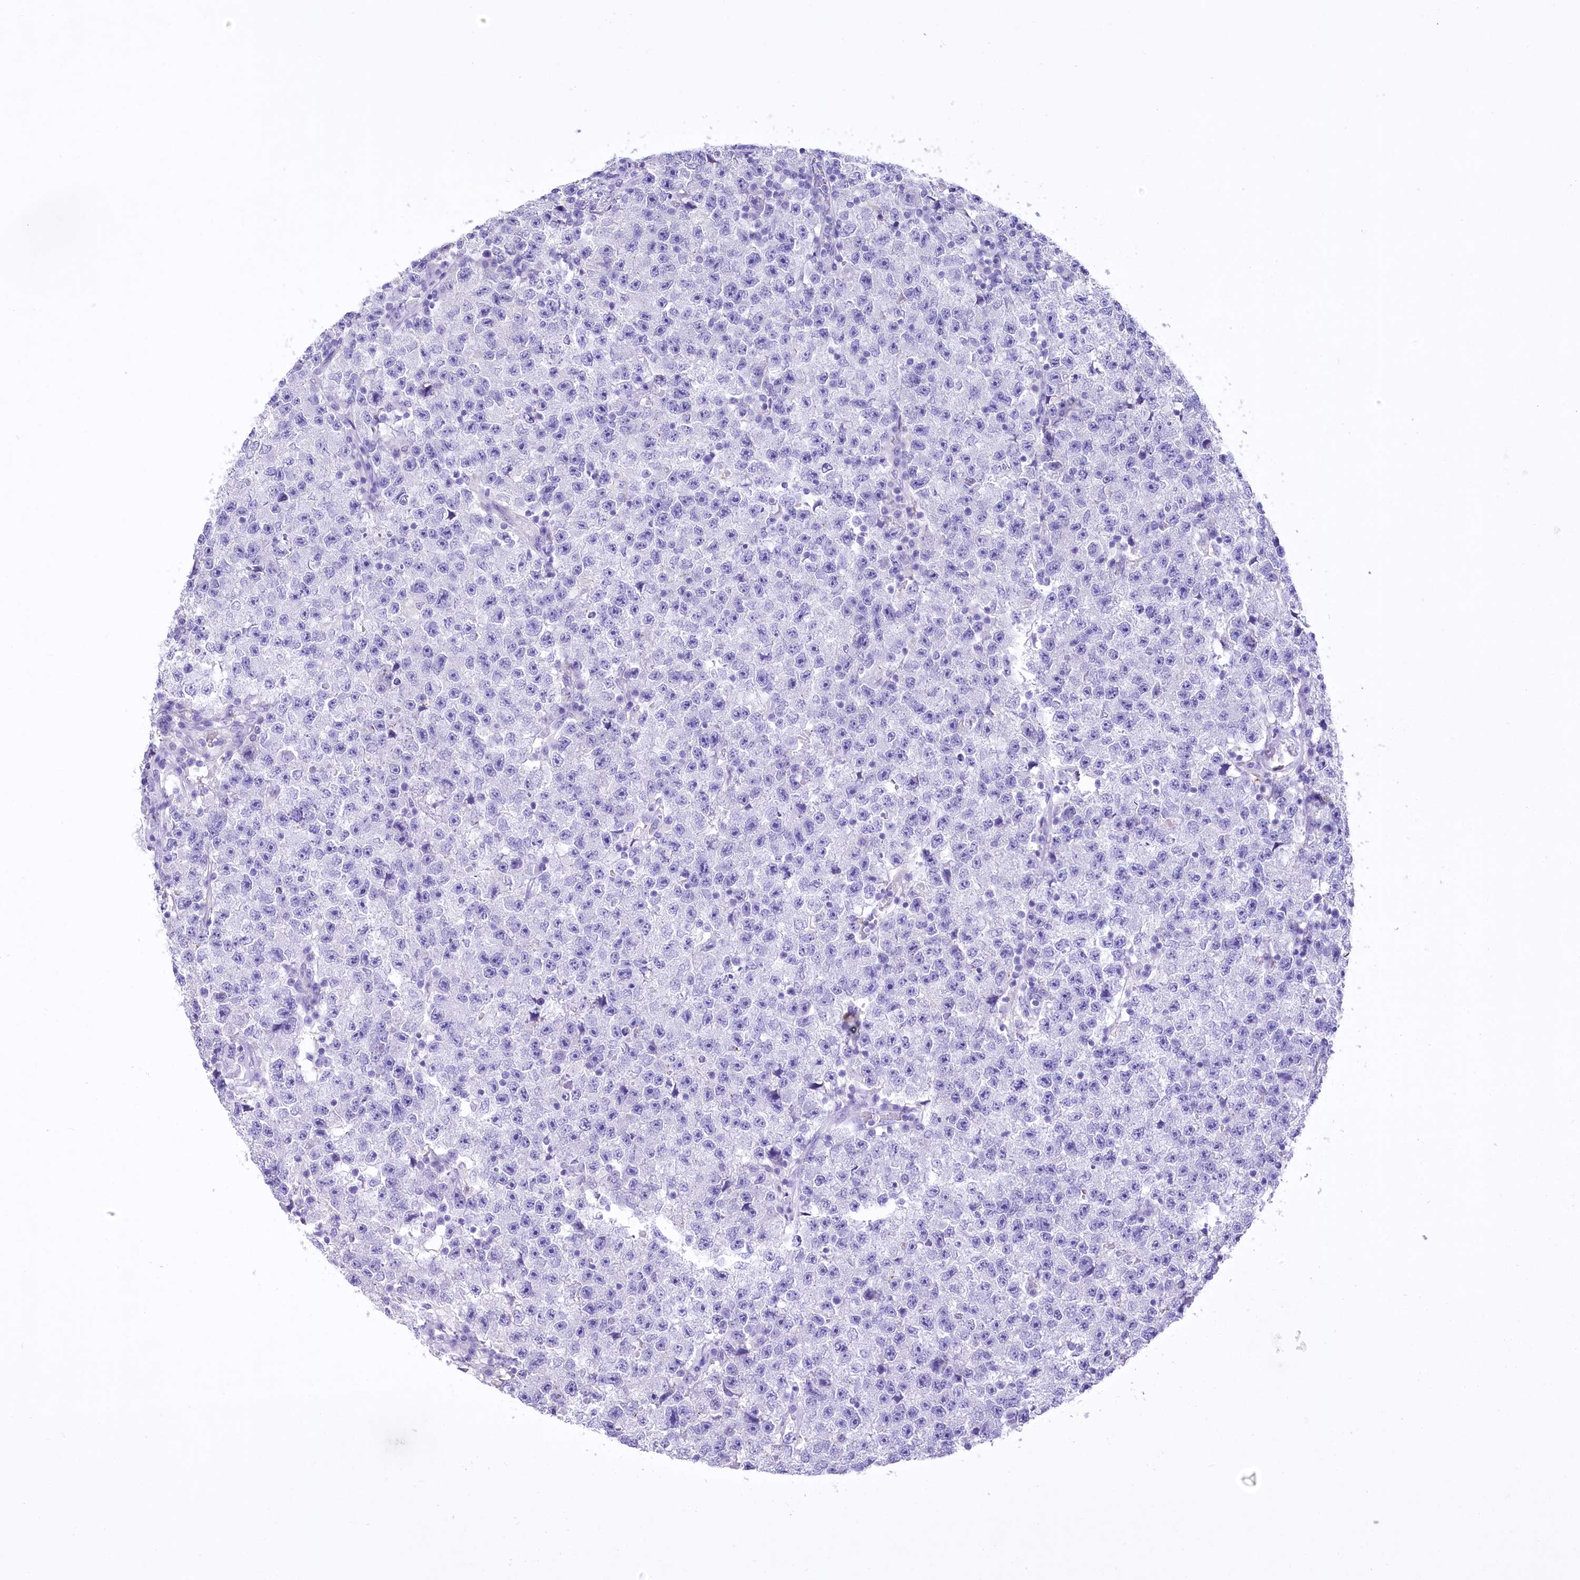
{"staining": {"intensity": "negative", "quantity": "none", "location": "none"}, "tissue": "testis cancer", "cell_type": "Tumor cells", "image_type": "cancer", "snomed": [{"axis": "morphology", "description": "Seminoma, NOS"}, {"axis": "topography", "description": "Testis"}], "caption": "Immunohistochemistry (IHC) photomicrograph of testis seminoma stained for a protein (brown), which demonstrates no expression in tumor cells. (DAB IHC visualized using brightfield microscopy, high magnification).", "gene": "PBLD", "patient": {"sex": "male", "age": 22}}